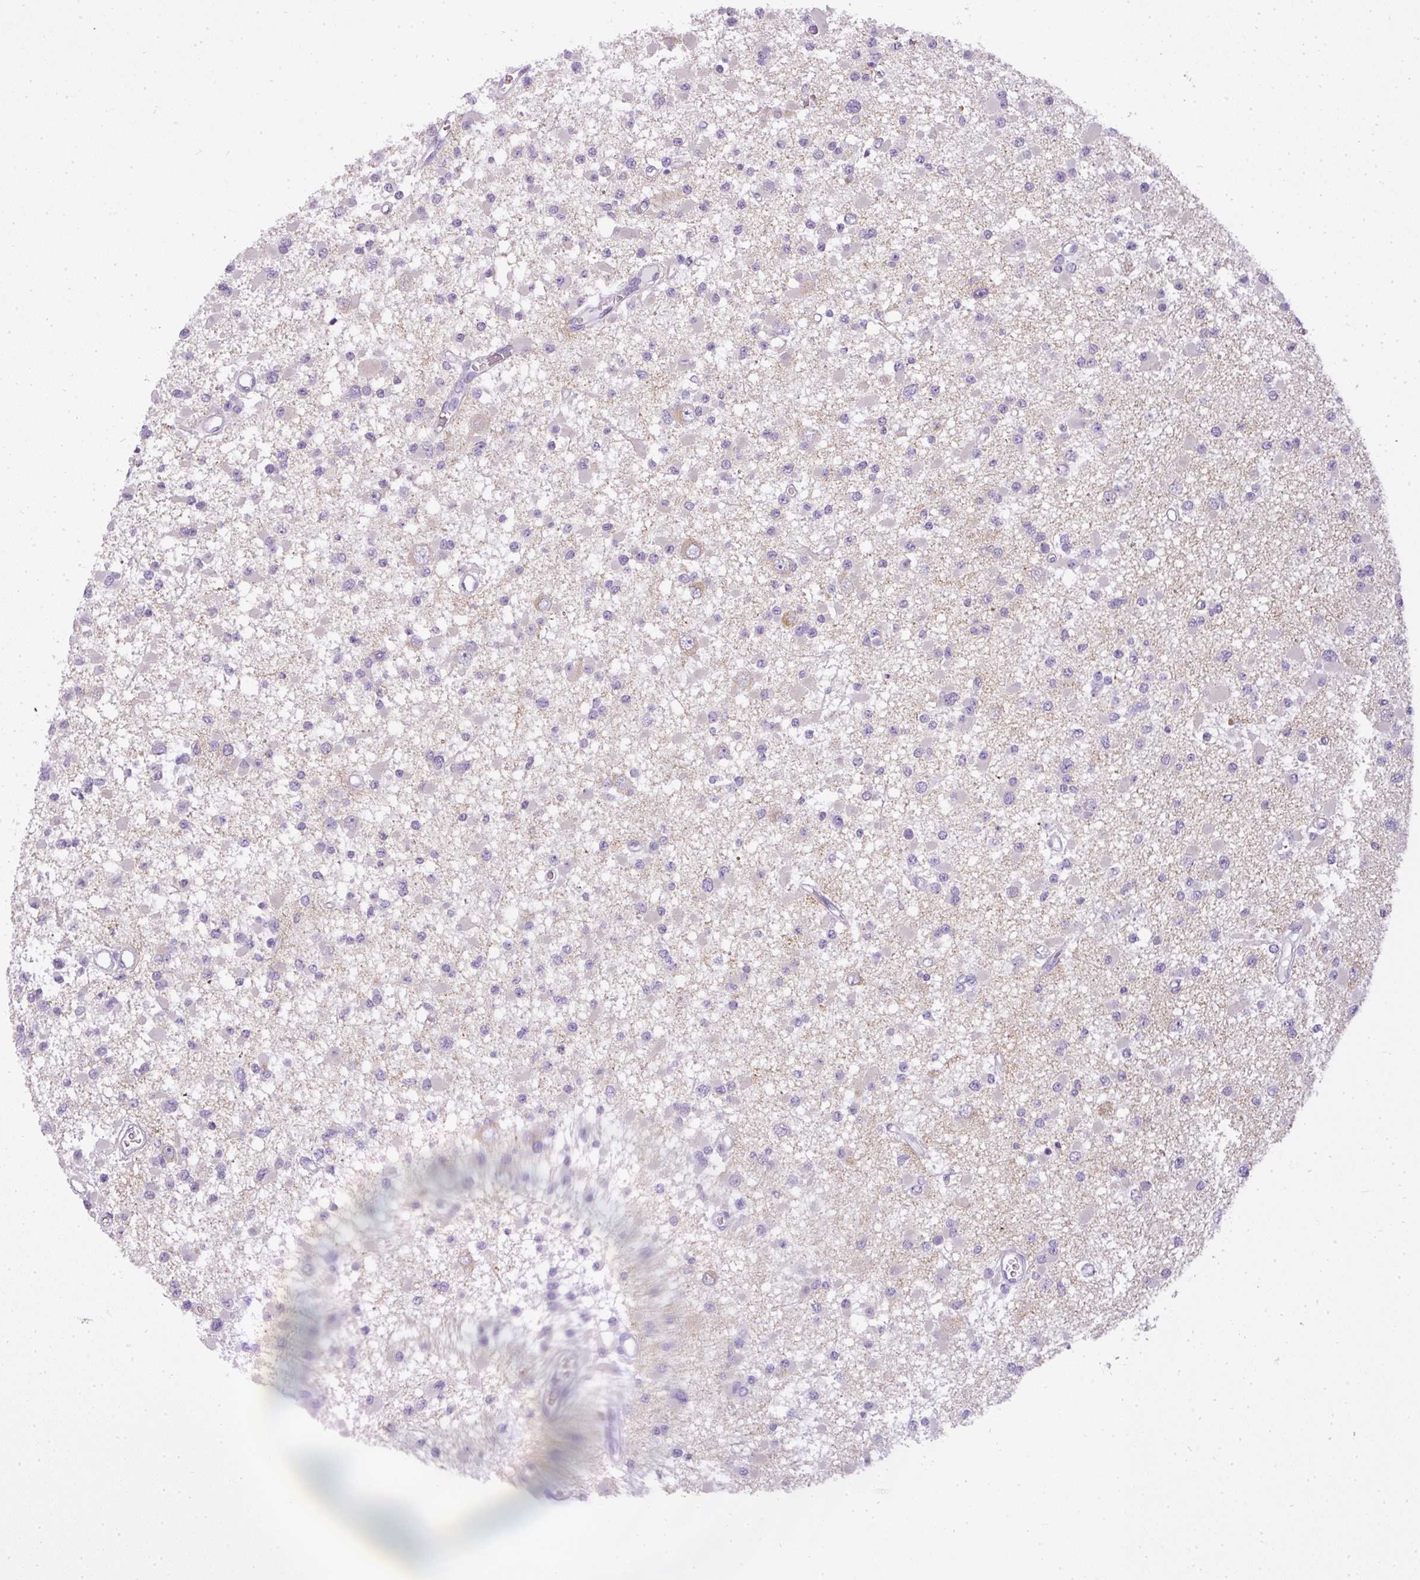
{"staining": {"intensity": "negative", "quantity": "none", "location": "none"}, "tissue": "glioma", "cell_type": "Tumor cells", "image_type": "cancer", "snomed": [{"axis": "morphology", "description": "Glioma, malignant, Low grade"}, {"axis": "topography", "description": "Brain"}], "caption": "Immunohistochemistry micrograph of neoplastic tissue: glioma stained with DAB (3,3'-diaminobenzidine) demonstrates no significant protein staining in tumor cells.", "gene": "ATP6V1D", "patient": {"sex": "female", "age": 22}}